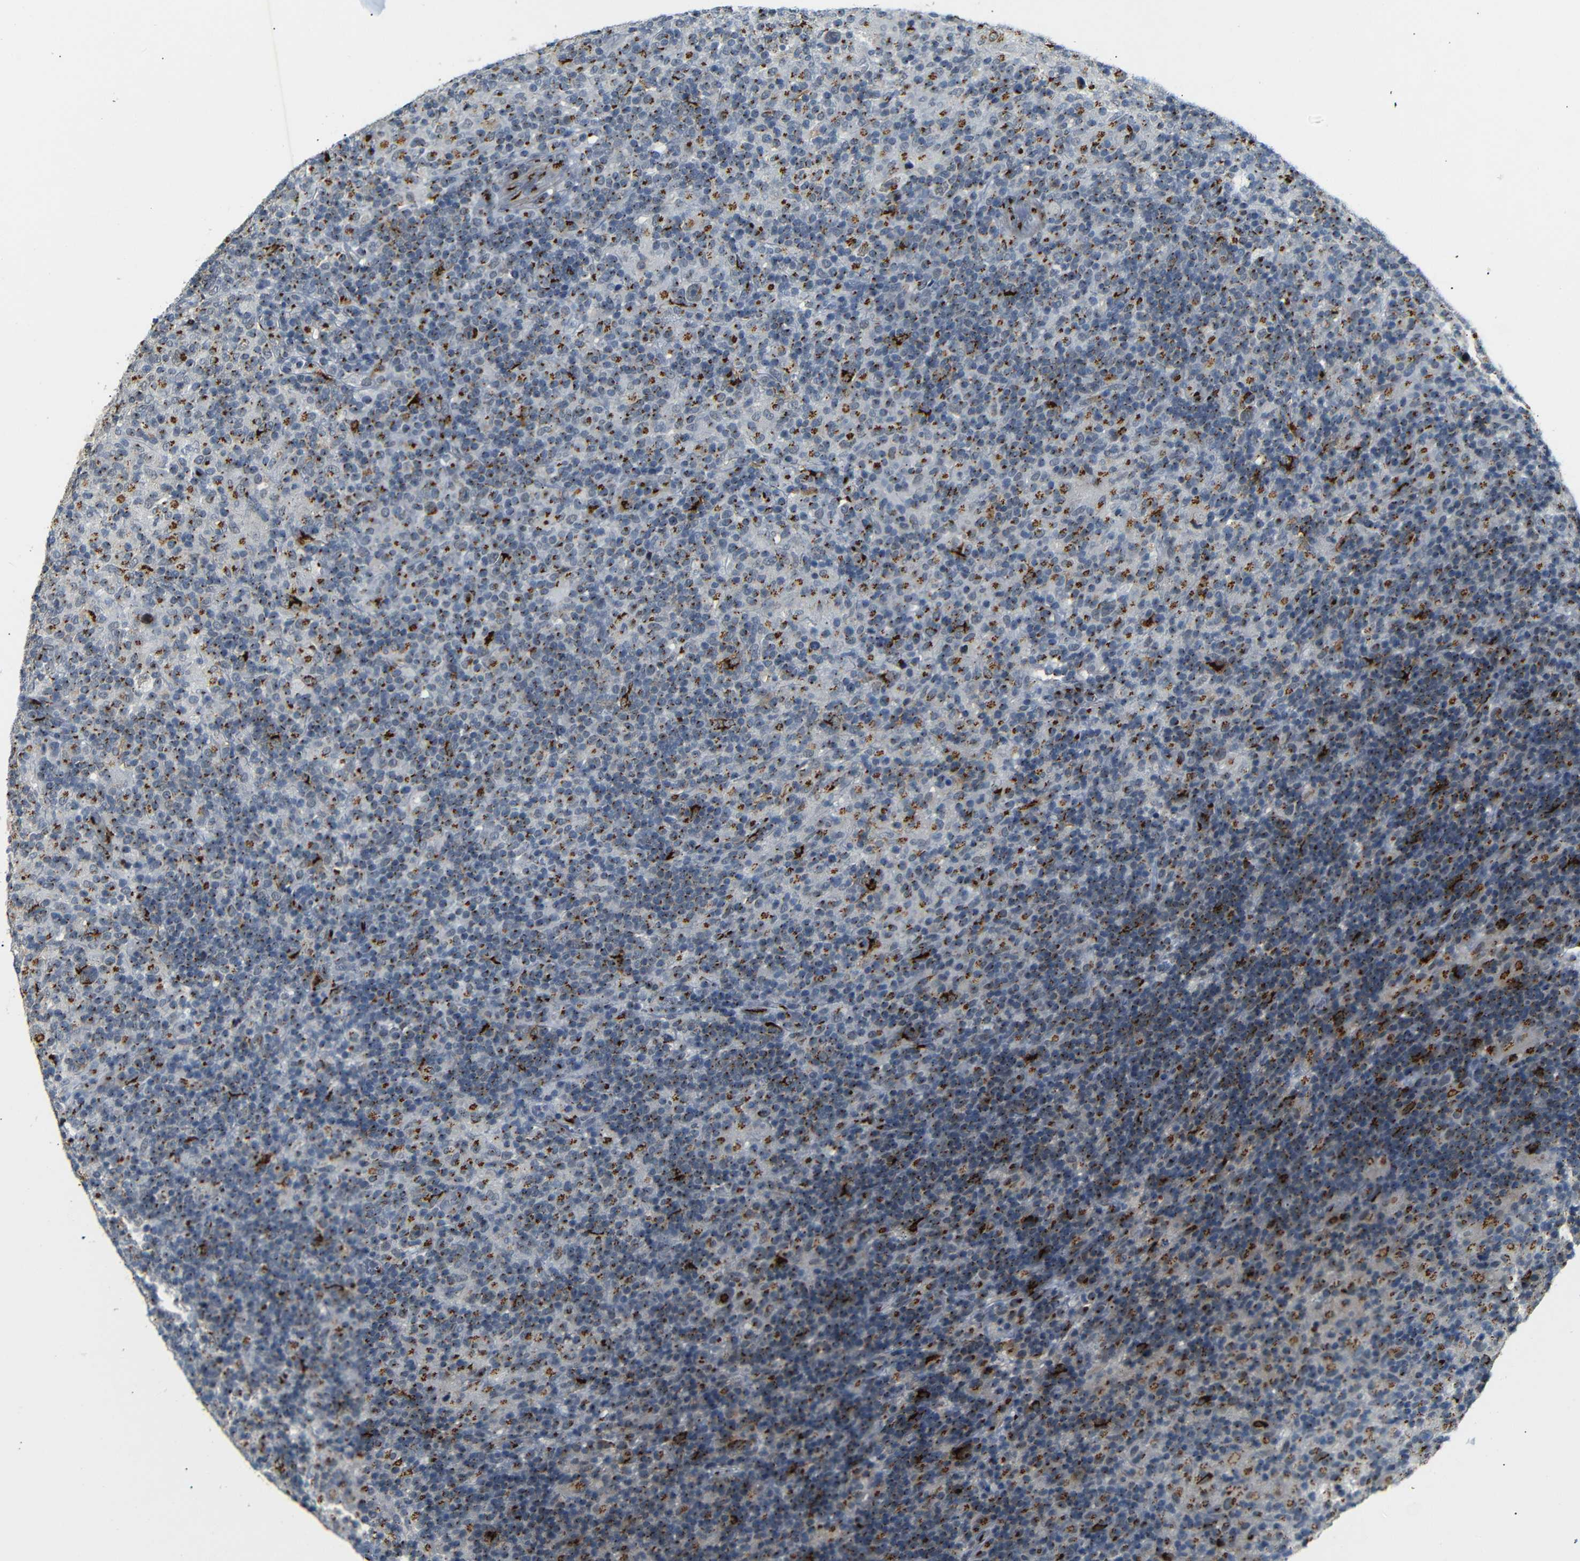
{"staining": {"intensity": "strong", "quantity": ">75%", "location": "cytoplasmic/membranous"}, "tissue": "lymphoma", "cell_type": "Tumor cells", "image_type": "cancer", "snomed": [{"axis": "morphology", "description": "Hodgkin's disease, NOS"}, {"axis": "topography", "description": "Lymph node"}], "caption": "IHC photomicrograph of neoplastic tissue: lymphoma stained using immunohistochemistry (IHC) shows high levels of strong protein expression localized specifically in the cytoplasmic/membranous of tumor cells, appearing as a cytoplasmic/membranous brown color.", "gene": "TGOLN2", "patient": {"sex": "male", "age": 70}}